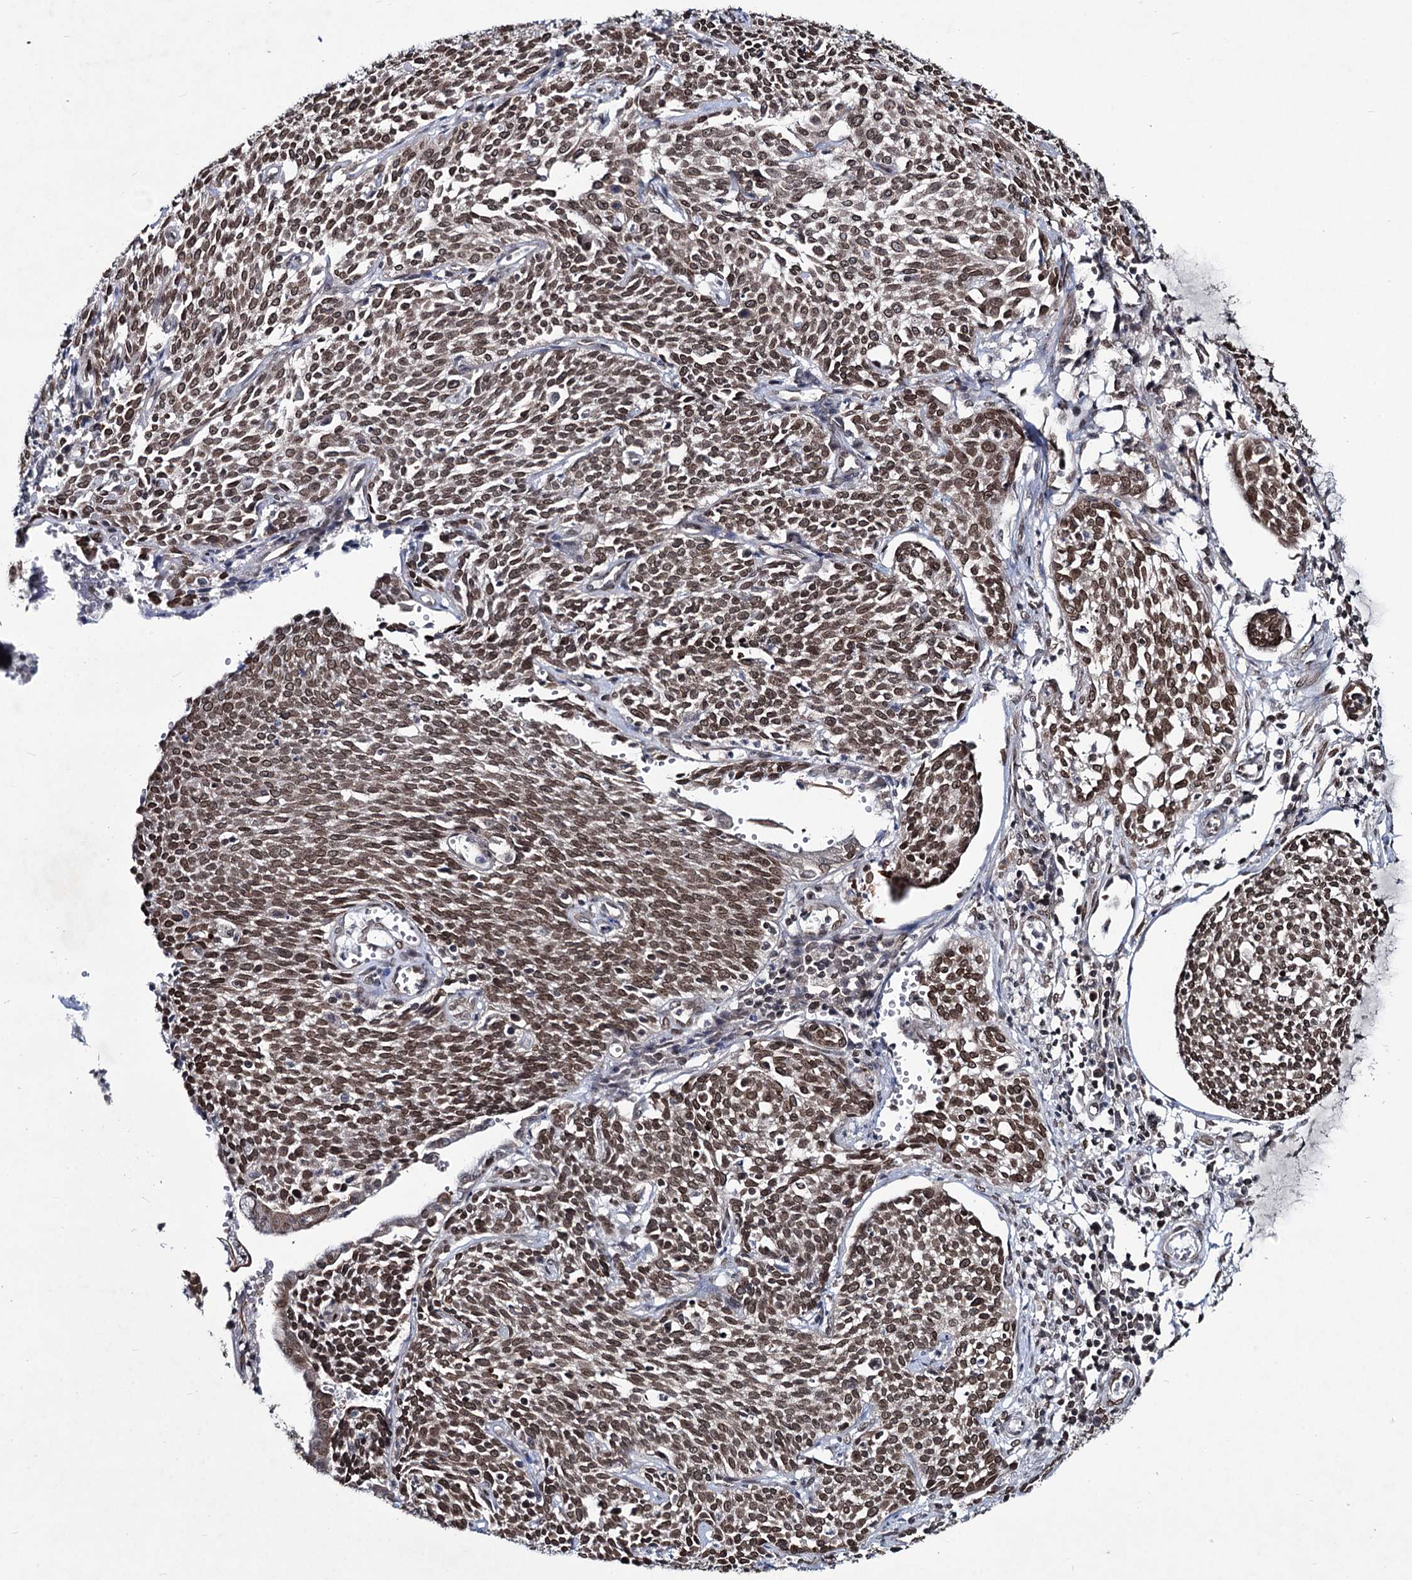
{"staining": {"intensity": "moderate", "quantity": ">75%", "location": "nuclear"}, "tissue": "cervical cancer", "cell_type": "Tumor cells", "image_type": "cancer", "snomed": [{"axis": "morphology", "description": "Squamous cell carcinoma, NOS"}, {"axis": "topography", "description": "Cervix"}], "caption": "Approximately >75% of tumor cells in cervical squamous cell carcinoma reveal moderate nuclear protein expression as visualized by brown immunohistochemical staining.", "gene": "RNF6", "patient": {"sex": "female", "age": 34}}